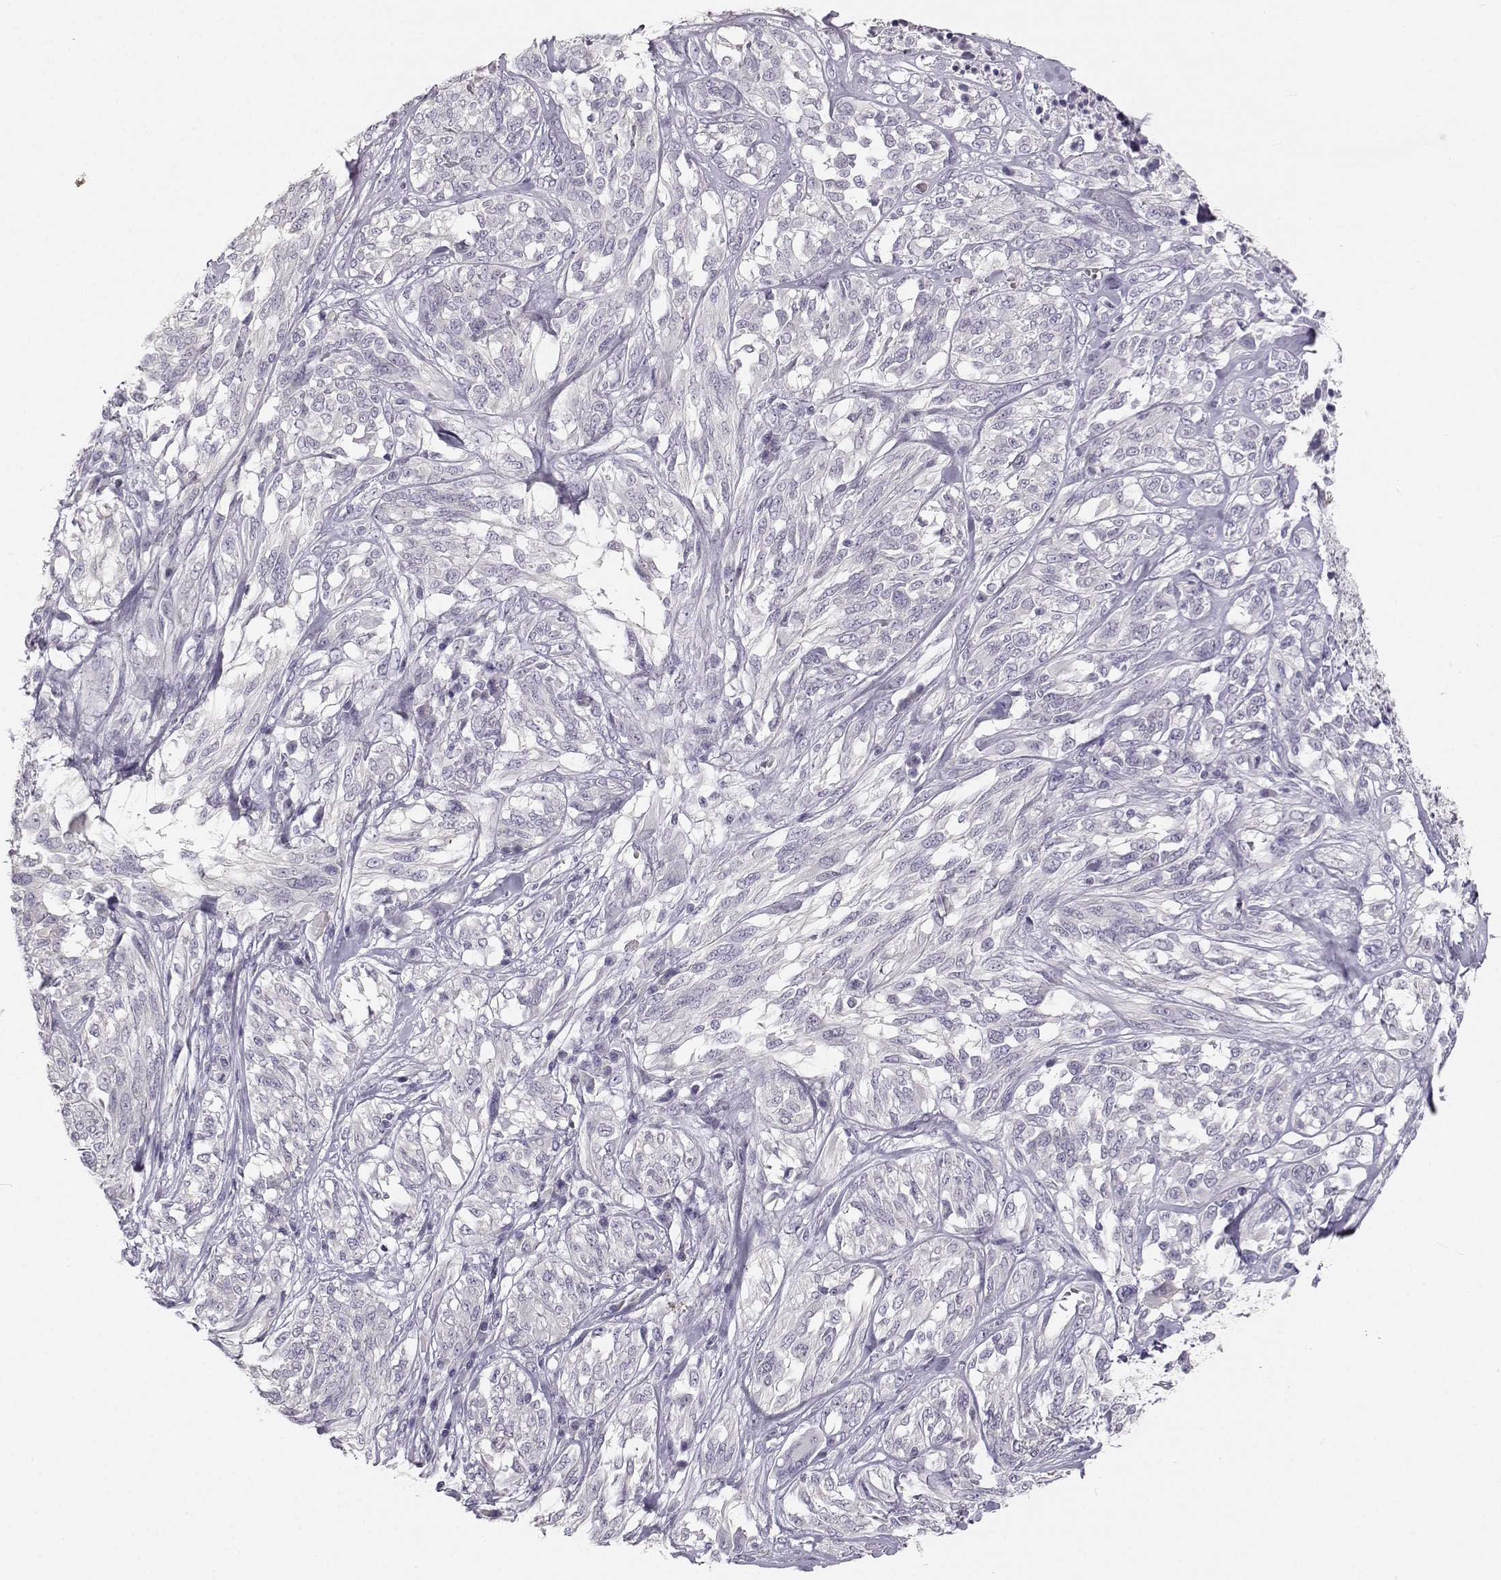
{"staining": {"intensity": "negative", "quantity": "none", "location": "none"}, "tissue": "melanoma", "cell_type": "Tumor cells", "image_type": "cancer", "snomed": [{"axis": "morphology", "description": "Malignant melanoma, NOS"}, {"axis": "topography", "description": "Skin"}], "caption": "High power microscopy photomicrograph of an IHC histopathology image of malignant melanoma, revealing no significant expression in tumor cells.", "gene": "OIP5", "patient": {"sex": "female", "age": 91}}